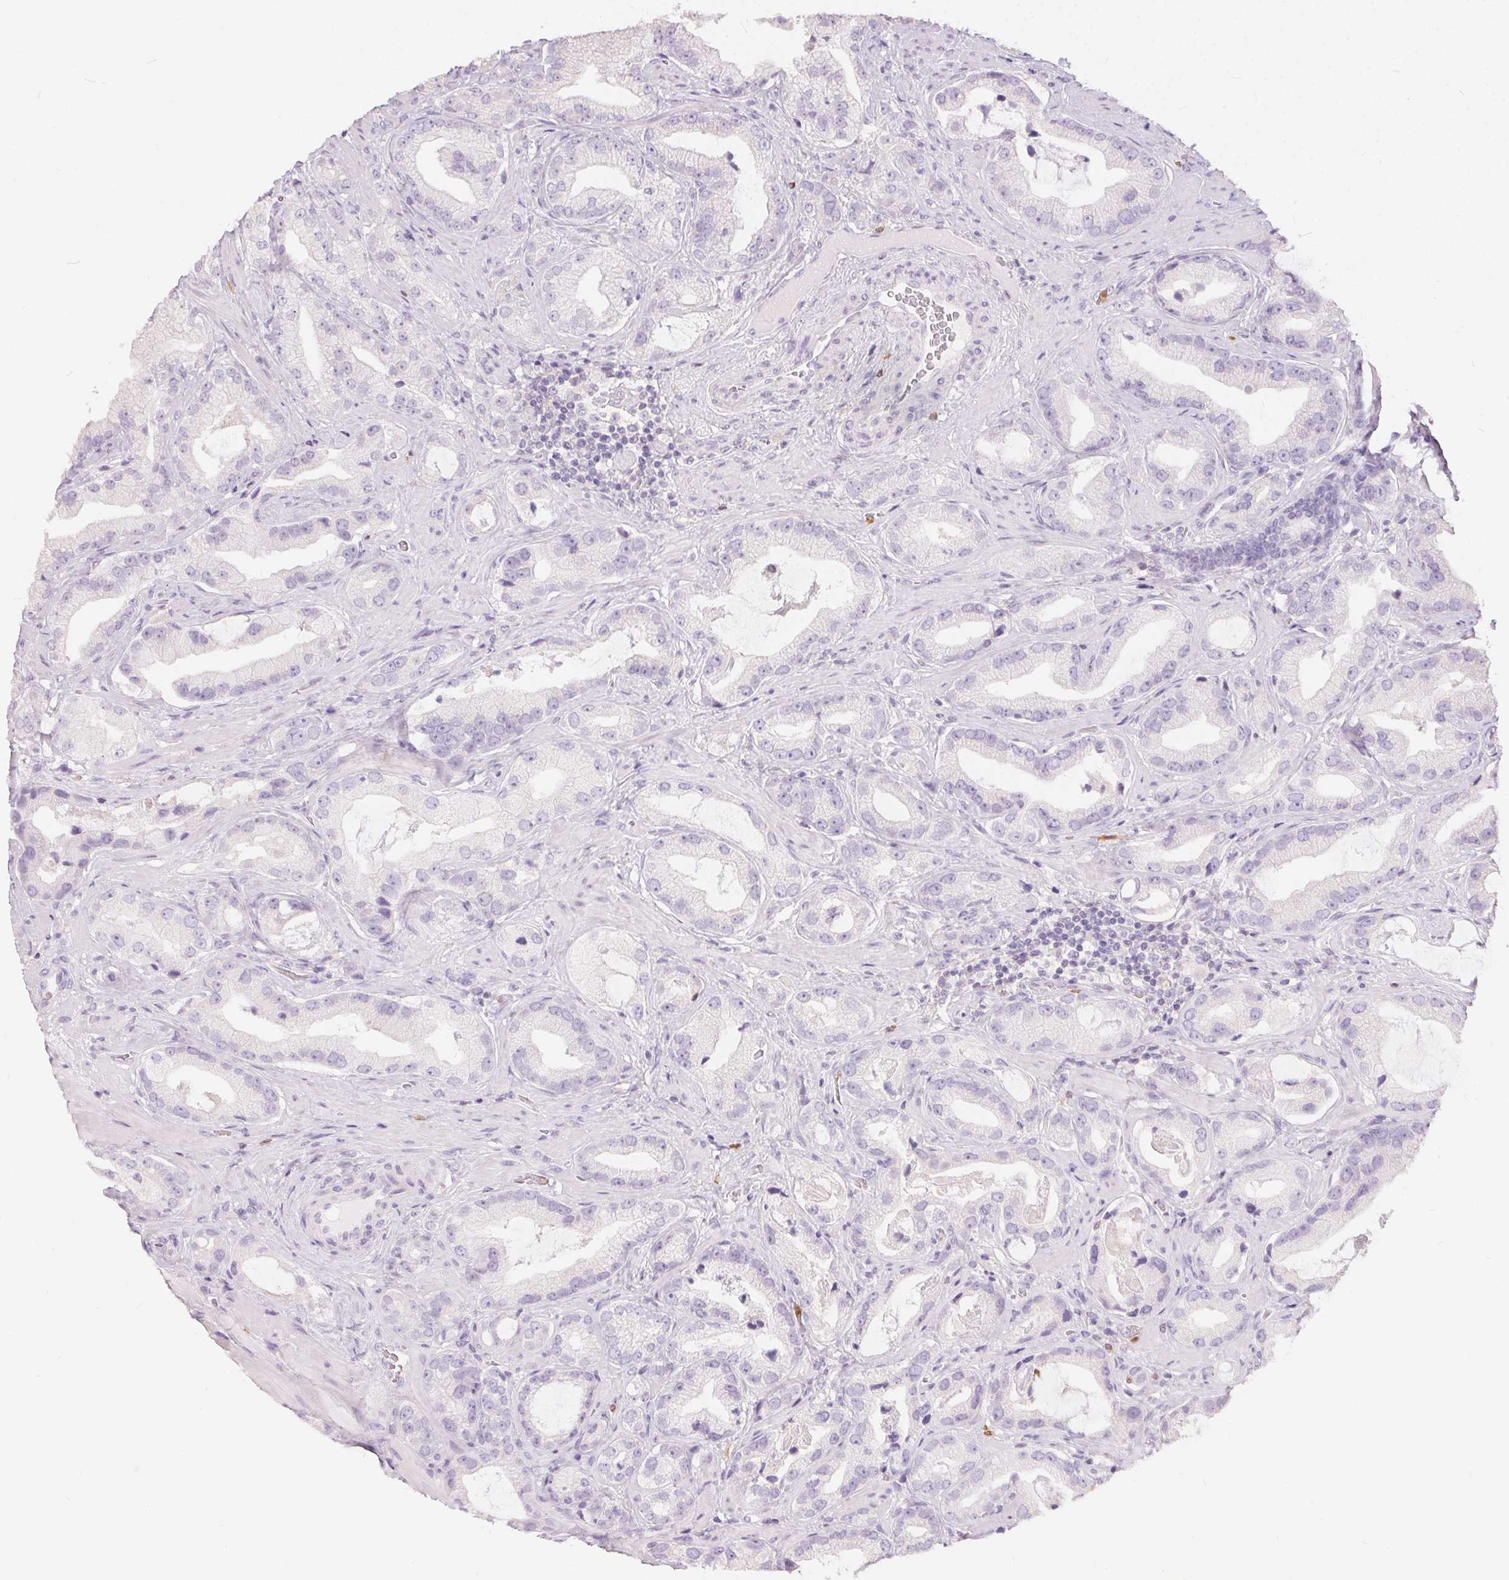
{"staining": {"intensity": "negative", "quantity": "none", "location": "none"}, "tissue": "prostate cancer", "cell_type": "Tumor cells", "image_type": "cancer", "snomed": [{"axis": "morphology", "description": "Adenocarcinoma, Low grade"}, {"axis": "topography", "description": "Prostate"}], "caption": "Immunohistochemistry image of prostate cancer (low-grade adenocarcinoma) stained for a protein (brown), which shows no positivity in tumor cells.", "gene": "SERPINB1", "patient": {"sex": "male", "age": 62}}